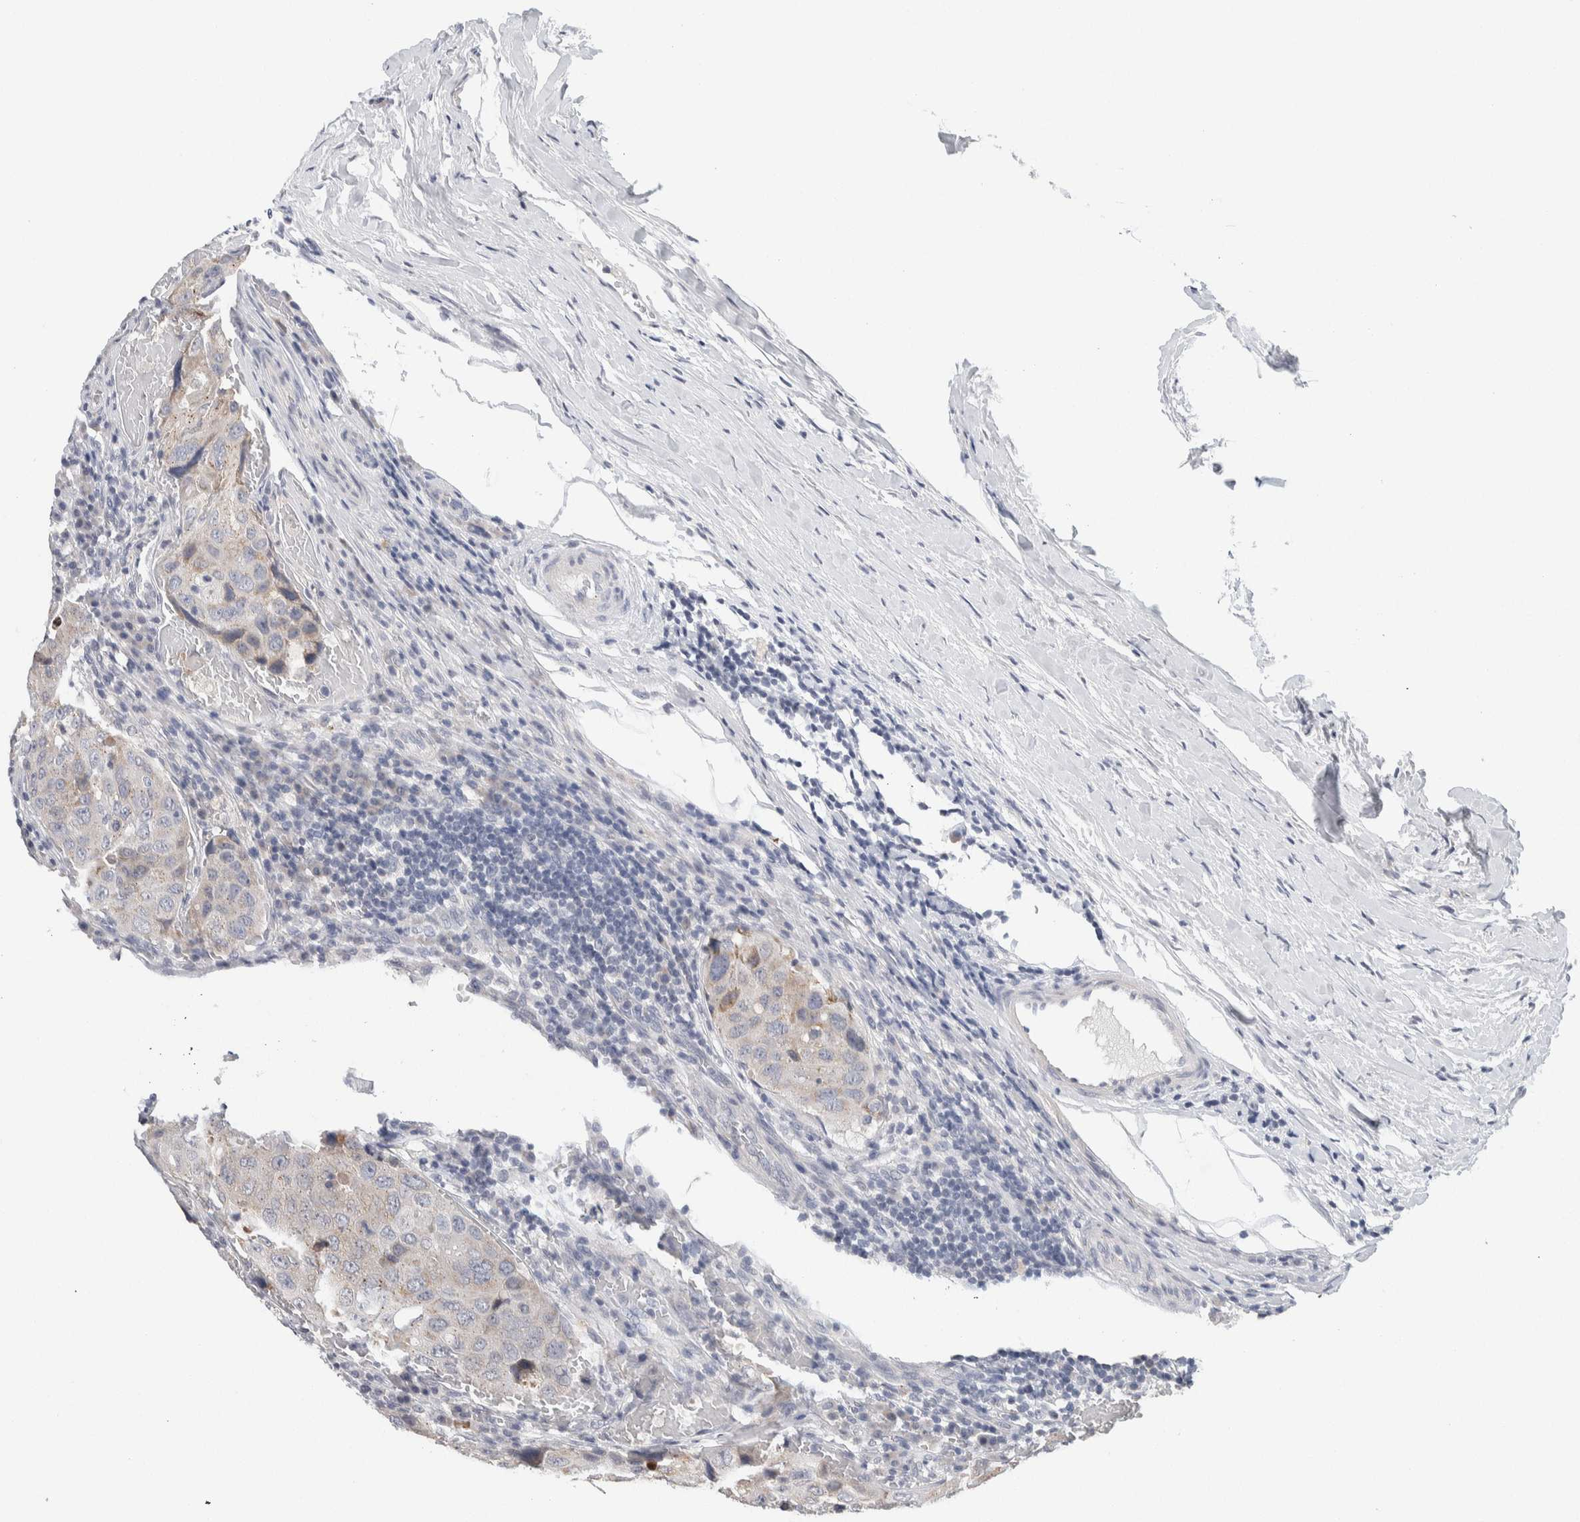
{"staining": {"intensity": "weak", "quantity": "<25%", "location": "cytoplasmic/membranous"}, "tissue": "urothelial cancer", "cell_type": "Tumor cells", "image_type": "cancer", "snomed": [{"axis": "morphology", "description": "Urothelial carcinoma, High grade"}, {"axis": "topography", "description": "Lymph node"}, {"axis": "topography", "description": "Urinary bladder"}], "caption": "Immunohistochemical staining of human high-grade urothelial carcinoma reveals no significant expression in tumor cells.", "gene": "SCN2A", "patient": {"sex": "male", "age": 51}}